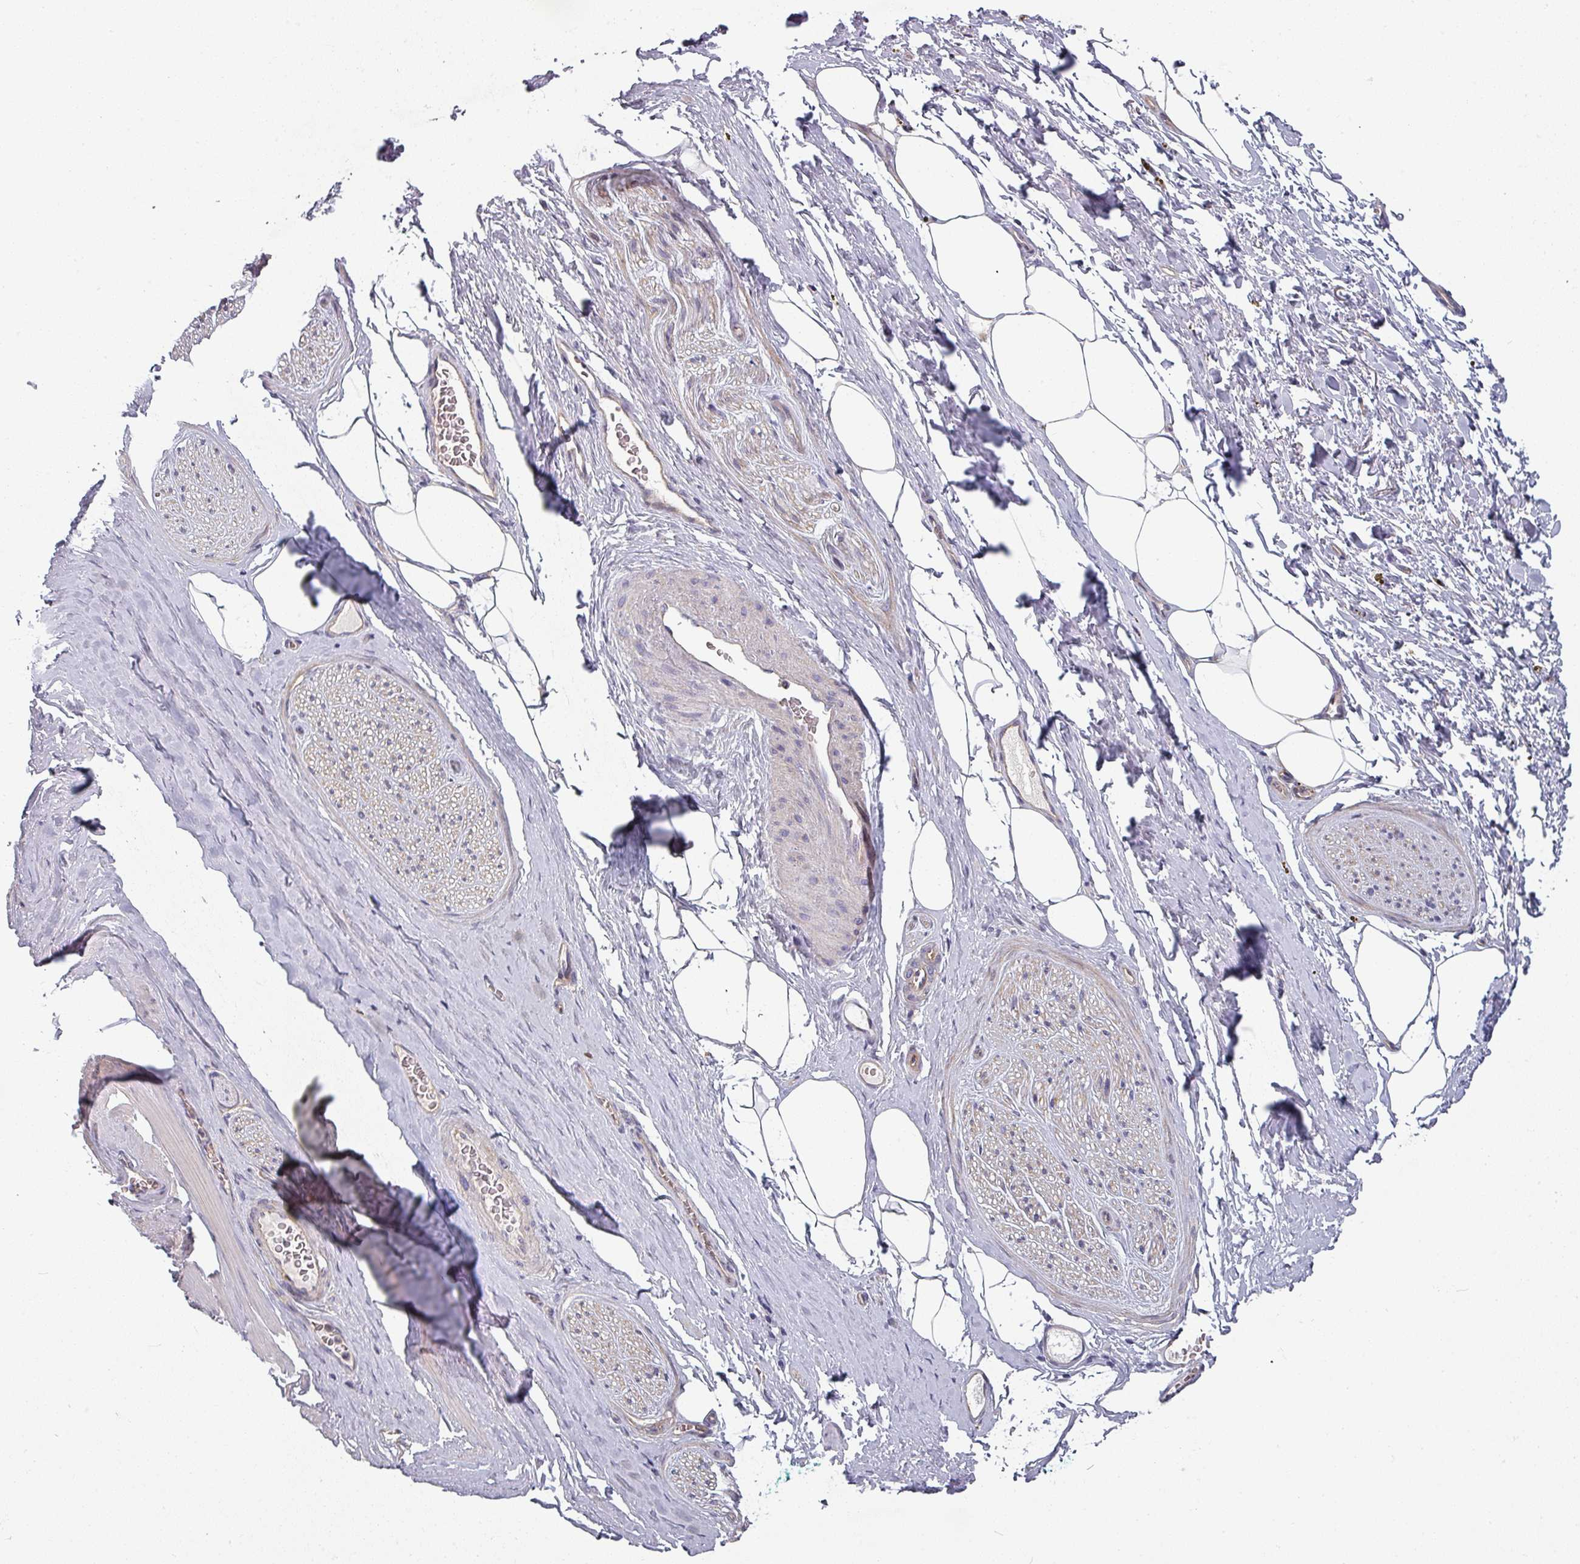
{"staining": {"intensity": "negative", "quantity": "none", "location": "none"}, "tissue": "adipose tissue", "cell_type": "Adipocytes", "image_type": "normal", "snomed": [{"axis": "morphology", "description": "Normal tissue, NOS"}, {"axis": "morphology", "description": "Adenocarcinoma, High grade"}, {"axis": "topography", "description": "Prostate"}, {"axis": "topography", "description": "Peripheral nerve tissue"}], "caption": "Adipose tissue stained for a protein using immunohistochemistry reveals no expression adipocytes.", "gene": "PLEKHJ1", "patient": {"sex": "male", "age": 68}}